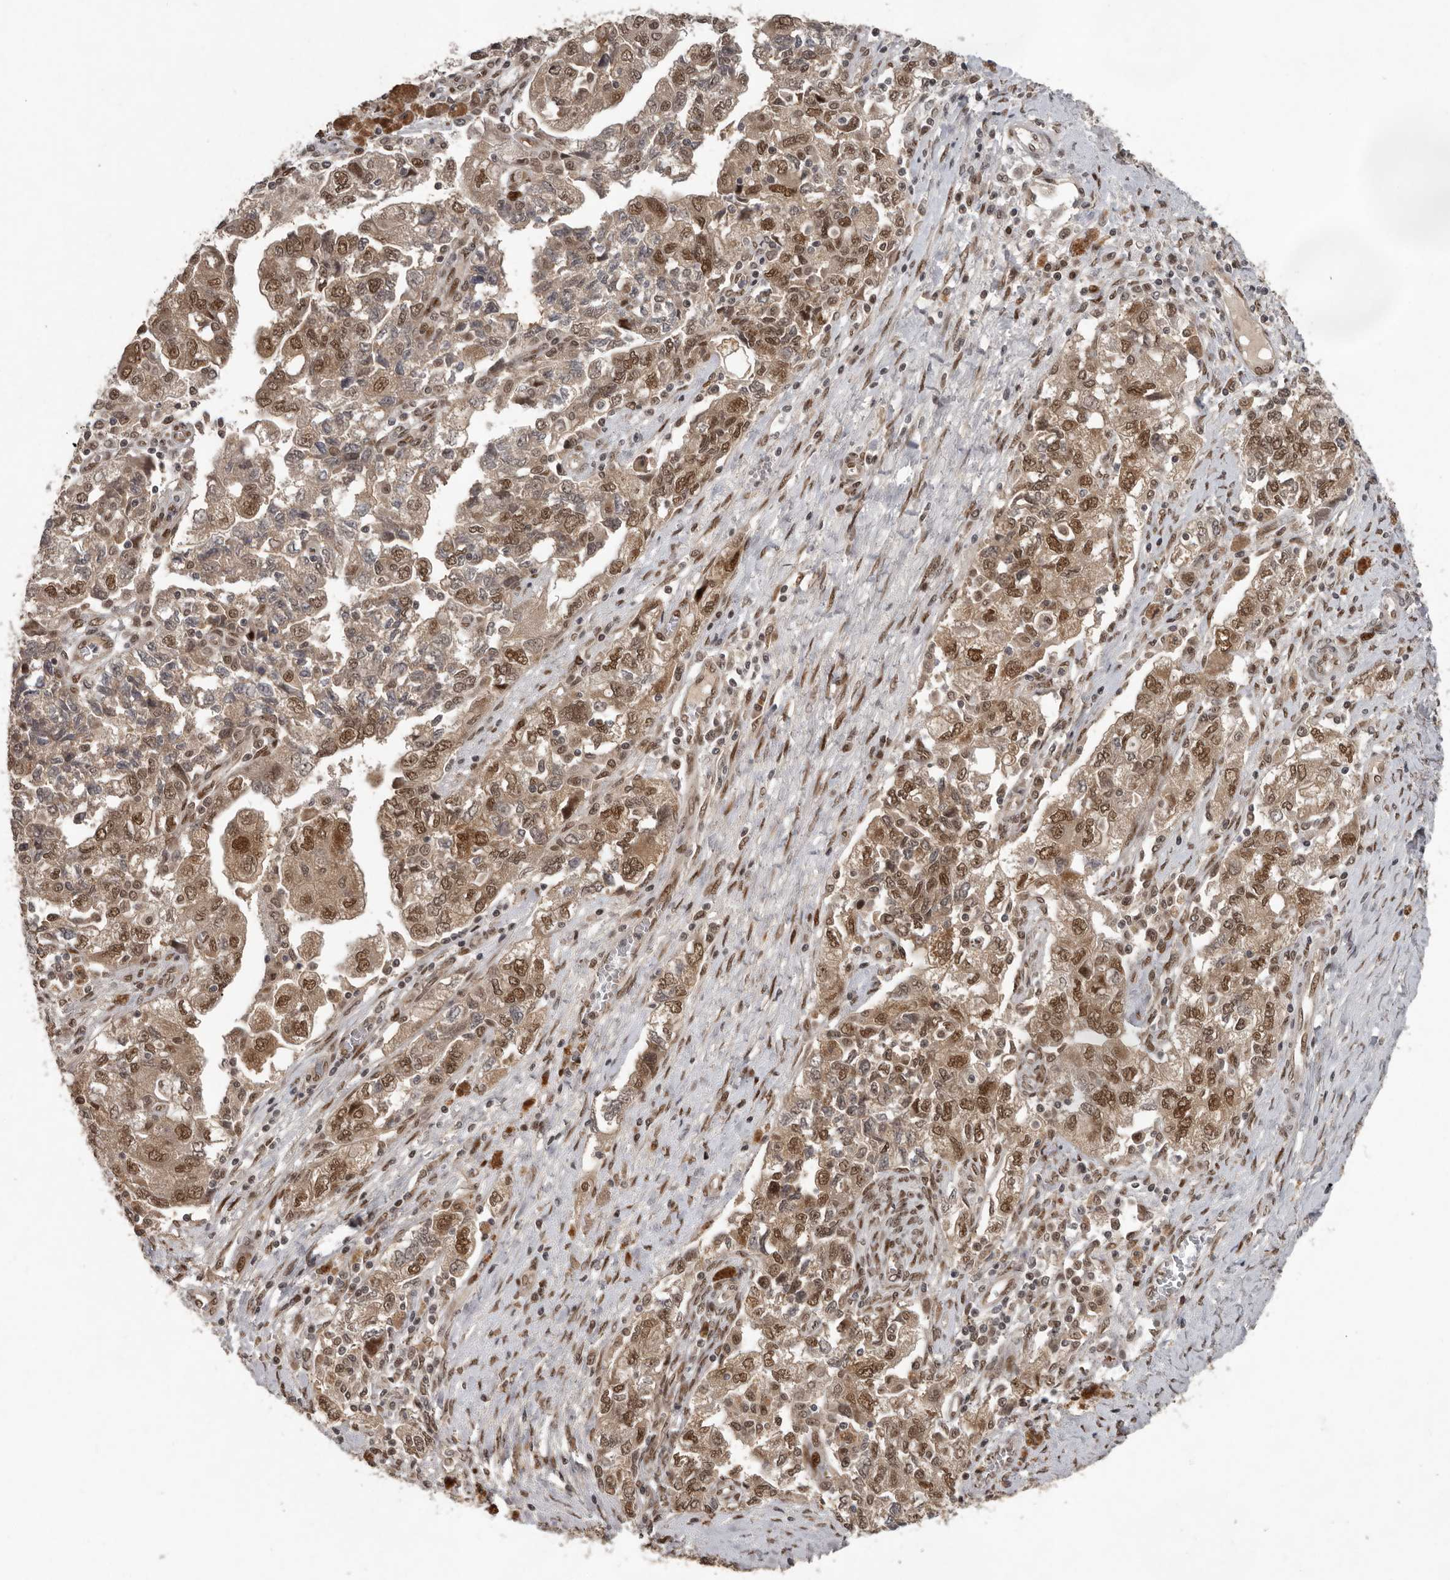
{"staining": {"intensity": "moderate", "quantity": ">75%", "location": "cytoplasmic/membranous,nuclear"}, "tissue": "ovarian cancer", "cell_type": "Tumor cells", "image_type": "cancer", "snomed": [{"axis": "morphology", "description": "Carcinoma, NOS"}, {"axis": "morphology", "description": "Cystadenocarcinoma, serous, NOS"}, {"axis": "topography", "description": "Ovary"}], "caption": "Immunohistochemical staining of human serous cystadenocarcinoma (ovarian) exhibits moderate cytoplasmic/membranous and nuclear protein staining in about >75% of tumor cells. Immunohistochemistry stains the protein in brown and the nuclei are stained blue.", "gene": "CDC27", "patient": {"sex": "female", "age": 69}}